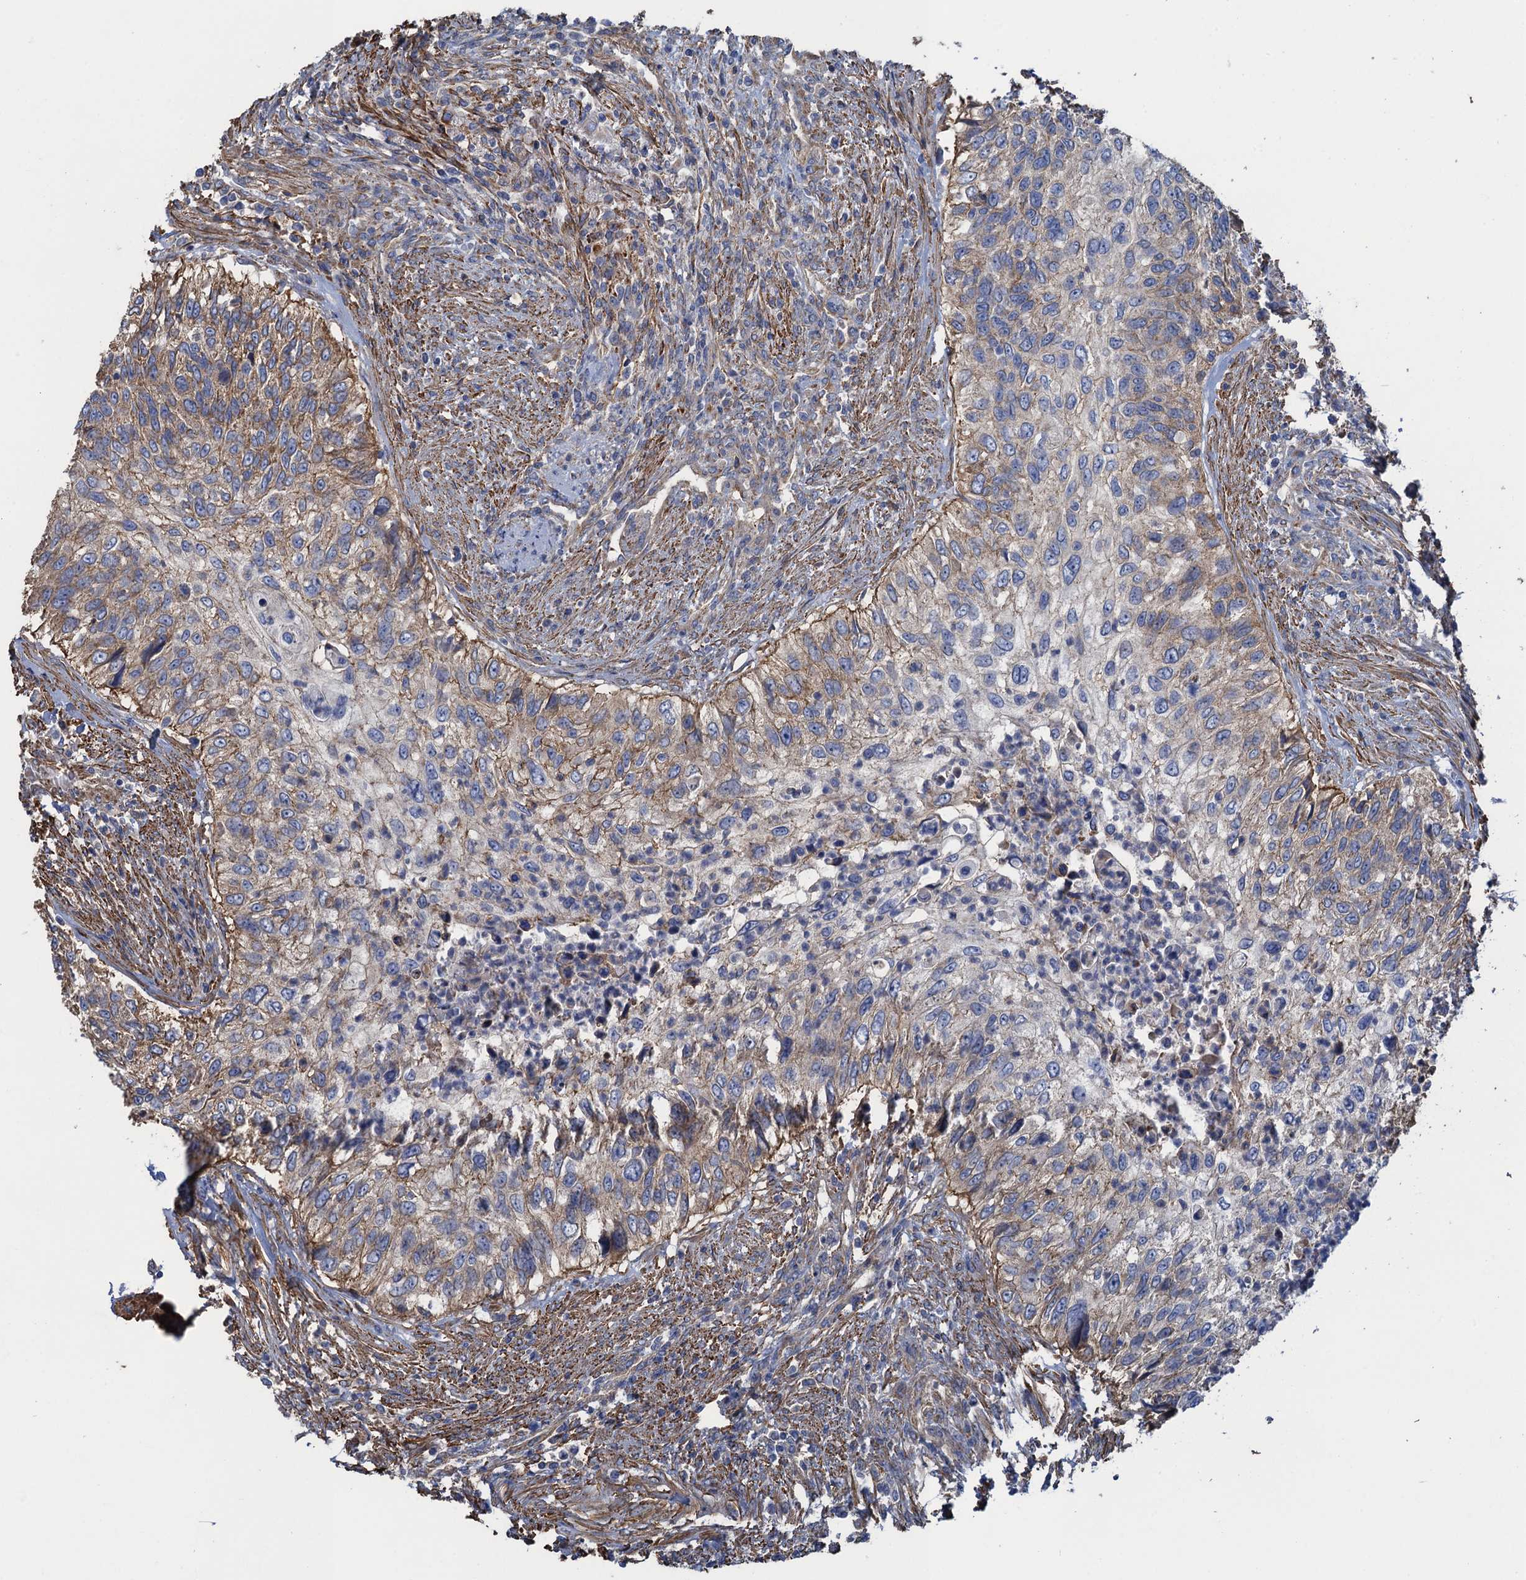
{"staining": {"intensity": "moderate", "quantity": "25%-75%", "location": "cytoplasmic/membranous"}, "tissue": "urothelial cancer", "cell_type": "Tumor cells", "image_type": "cancer", "snomed": [{"axis": "morphology", "description": "Urothelial carcinoma, High grade"}, {"axis": "topography", "description": "Urinary bladder"}], "caption": "A brown stain shows moderate cytoplasmic/membranous expression of a protein in human urothelial cancer tumor cells.", "gene": "GCSH", "patient": {"sex": "female", "age": 60}}